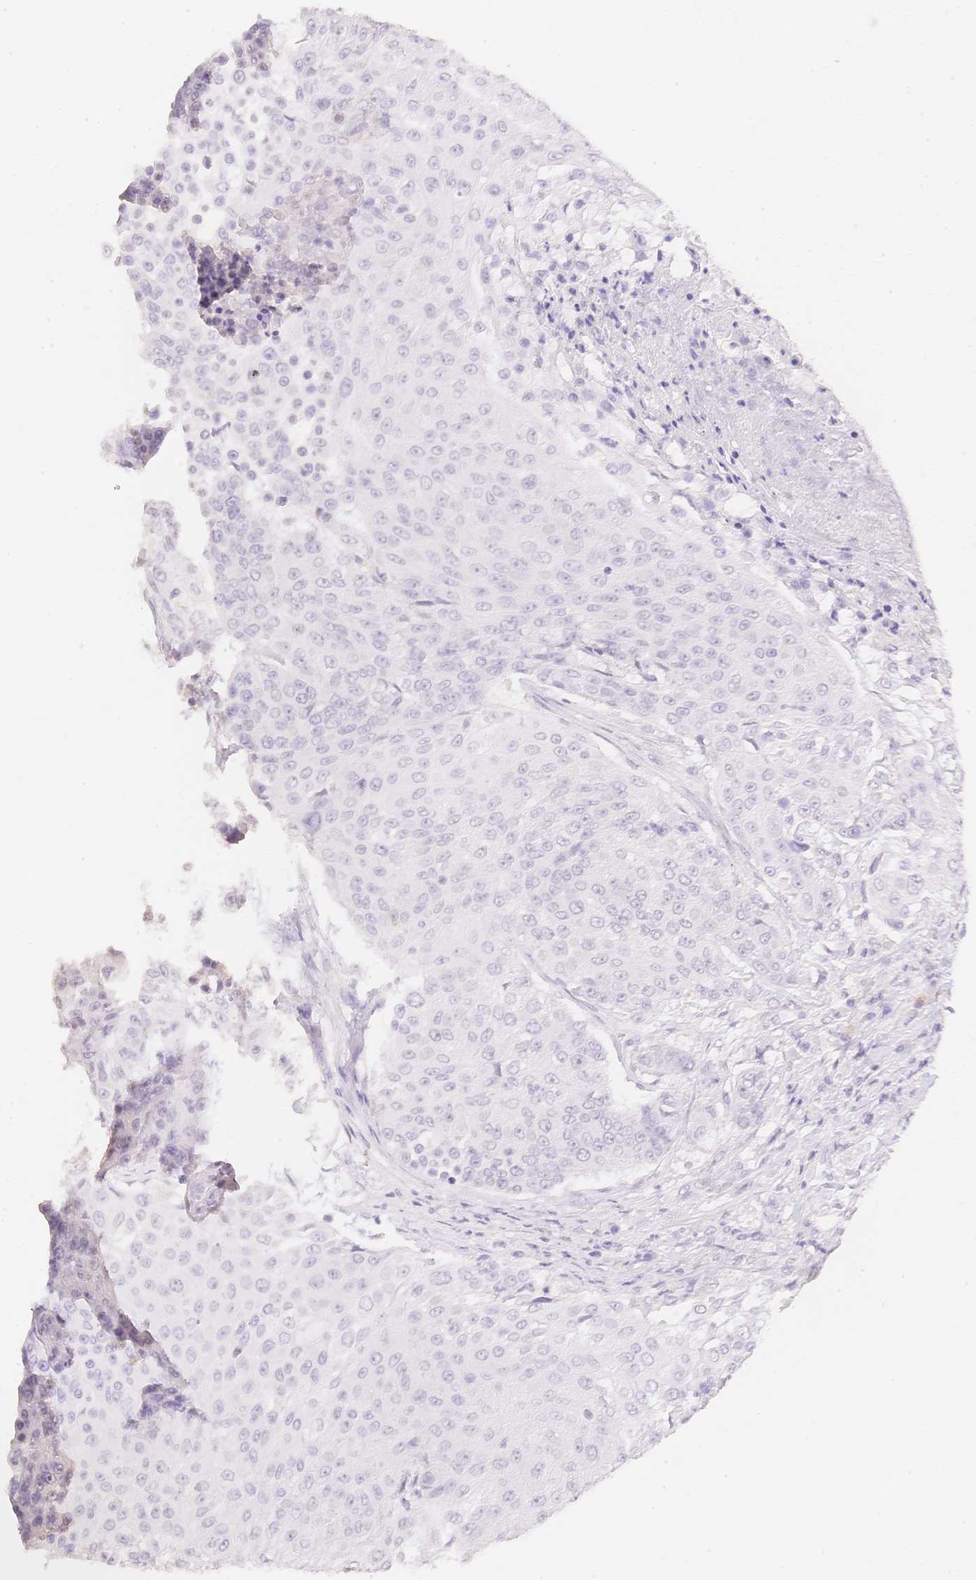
{"staining": {"intensity": "negative", "quantity": "none", "location": "none"}, "tissue": "urothelial cancer", "cell_type": "Tumor cells", "image_type": "cancer", "snomed": [{"axis": "morphology", "description": "Urothelial carcinoma, High grade"}, {"axis": "topography", "description": "Urinary bladder"}], "caption": "Tumor cells show no significant protein positivity in urothelial cancer.", "gene": "HCRTR2", "patient": {"sex": "female", "age": 63}}